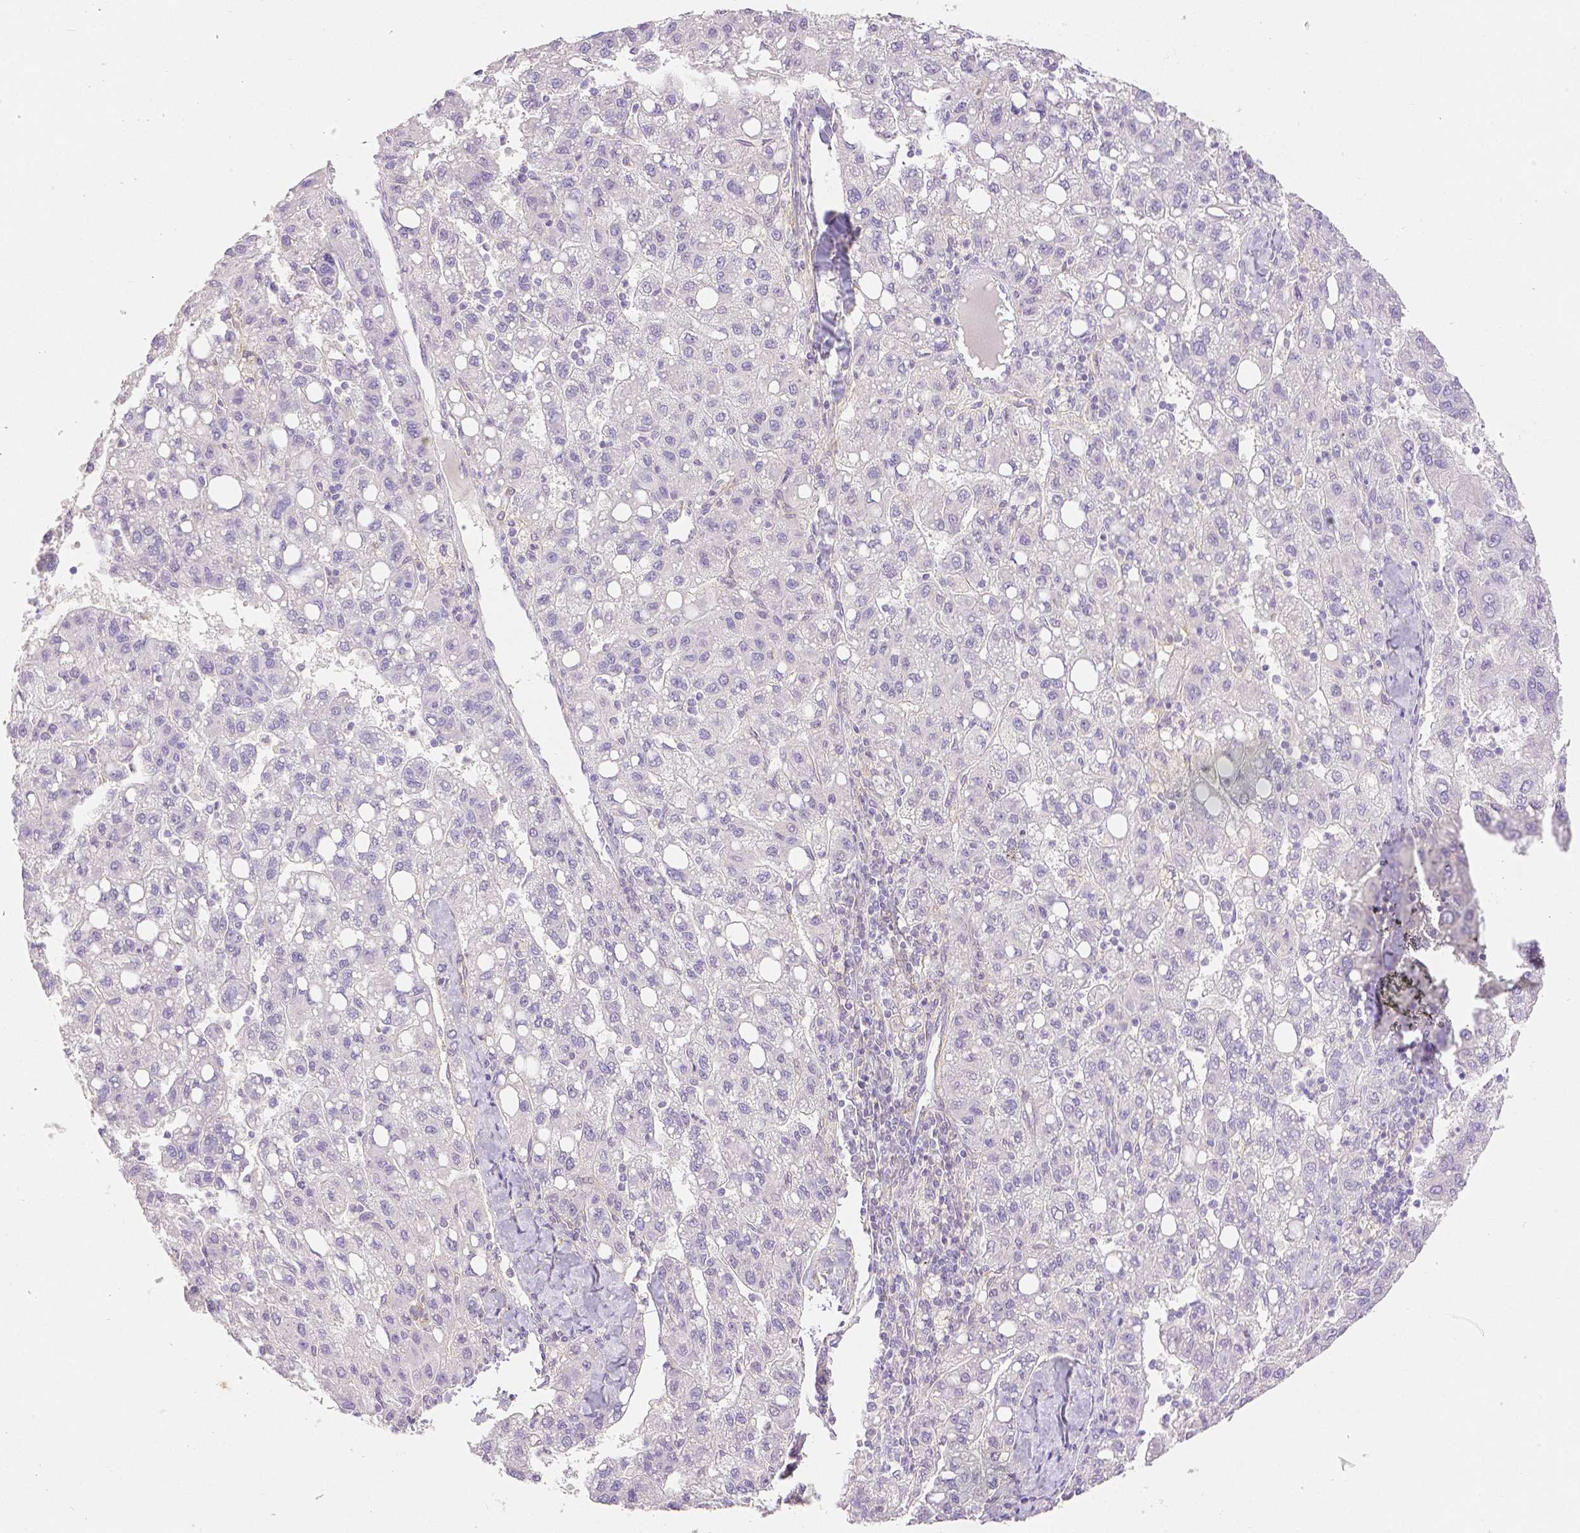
{"staining": {"intensity": "negative", "quantity": "none", "location": "none"}, "tissue": "liver cancer", "cell_type": "Tumor cells", "image_type": "cancer", "snomed": [{"axis": "morphology", "description": "Carcinoma, Hepatocellular, NOS"}, {"axis": "topography", "description": "Liver"}], "caption": "DAB immunohistochemical staining of liver hepatocellular carcinoma reveals no significant expression in tumor cells.", "gene": "THY1", "patient": {"sex": "female", "age": 82}}